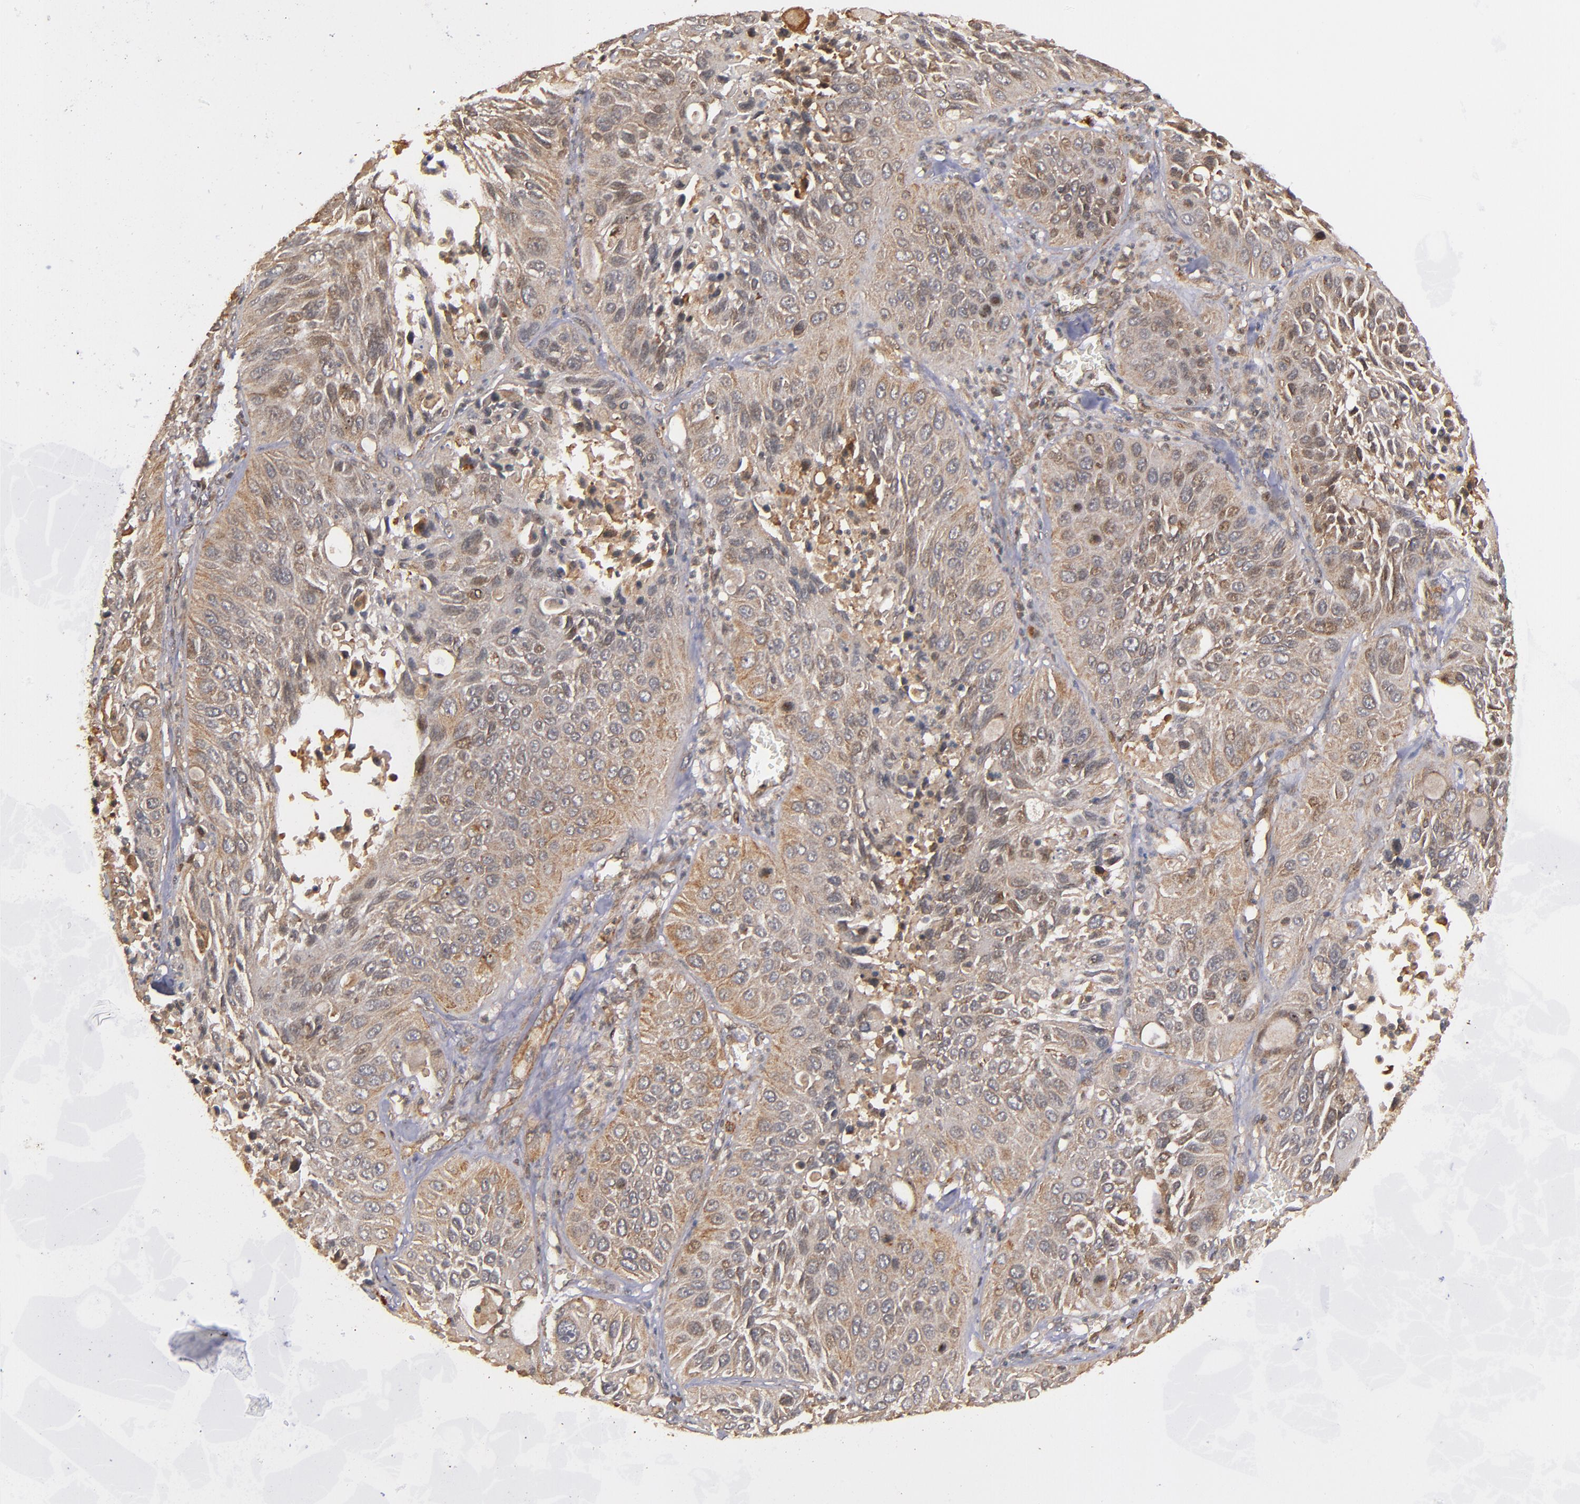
{"staining": {"intensity": "moderate", "quantity": "25%-75%", "location": "cytoplasmic/membranous"}, "tissue": "lung cancer", "cell_type": "Tumor cells", "image_type": "cancer", "snomed": [{"axis": "morphology", "description": "Squamous cell carcinoma, NOS"}, {"axis": "topography", "description": "Lung"}], "caption": "The histopathology image displays staining of squamous cell carcinoma (lung), revealing moderate cytoplasmic/membranous protein staining (brown color) within tumor cells.", "gene": "BDKRB1", "patient": {"sex": "female", "age": 76}}